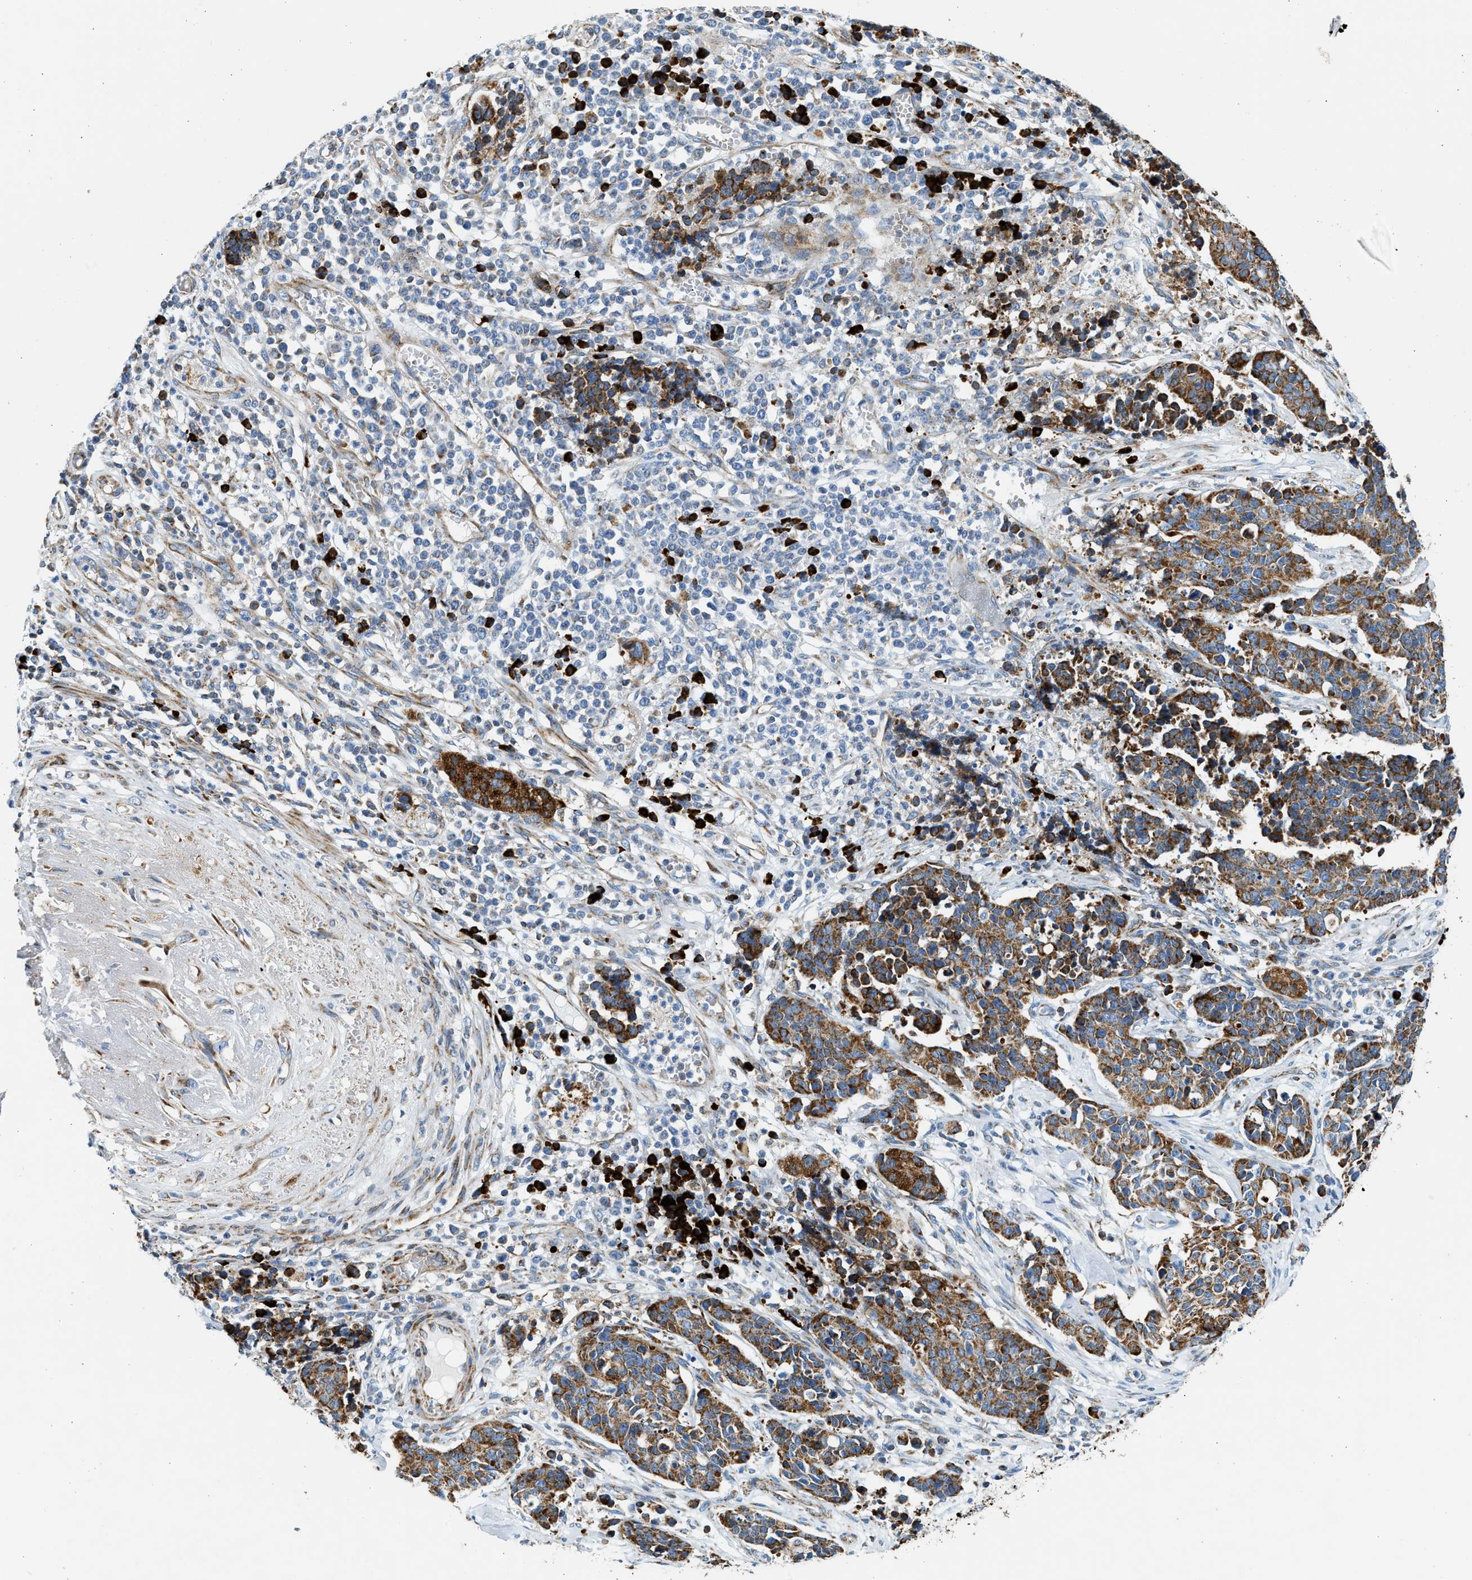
{"staining": {"intensity": "strong", "quantity": ">75%", "location": "cytoplasmic/membranous"}, "tissue": "cervical cancer", "cell_type": "Tumor cells", "image_type": "cancer", "snomed": [{"axis": "morphology", "description": "Squamous cell carcinoma, NOS"}, {"axis": "topography", "description": "Cervix"}], "caption": "DAB immunohistochemical staining of cervical cancer (squamous cell carcinoma) exhibits strong cytoplasmic/membranous protein positivity in about >75% of tumor cells. (DAB IHC, brown staining for protein, blue staining for nuclei).", "gene": "KCNMB3", "patient": {"sex": "female", "age": 35}}